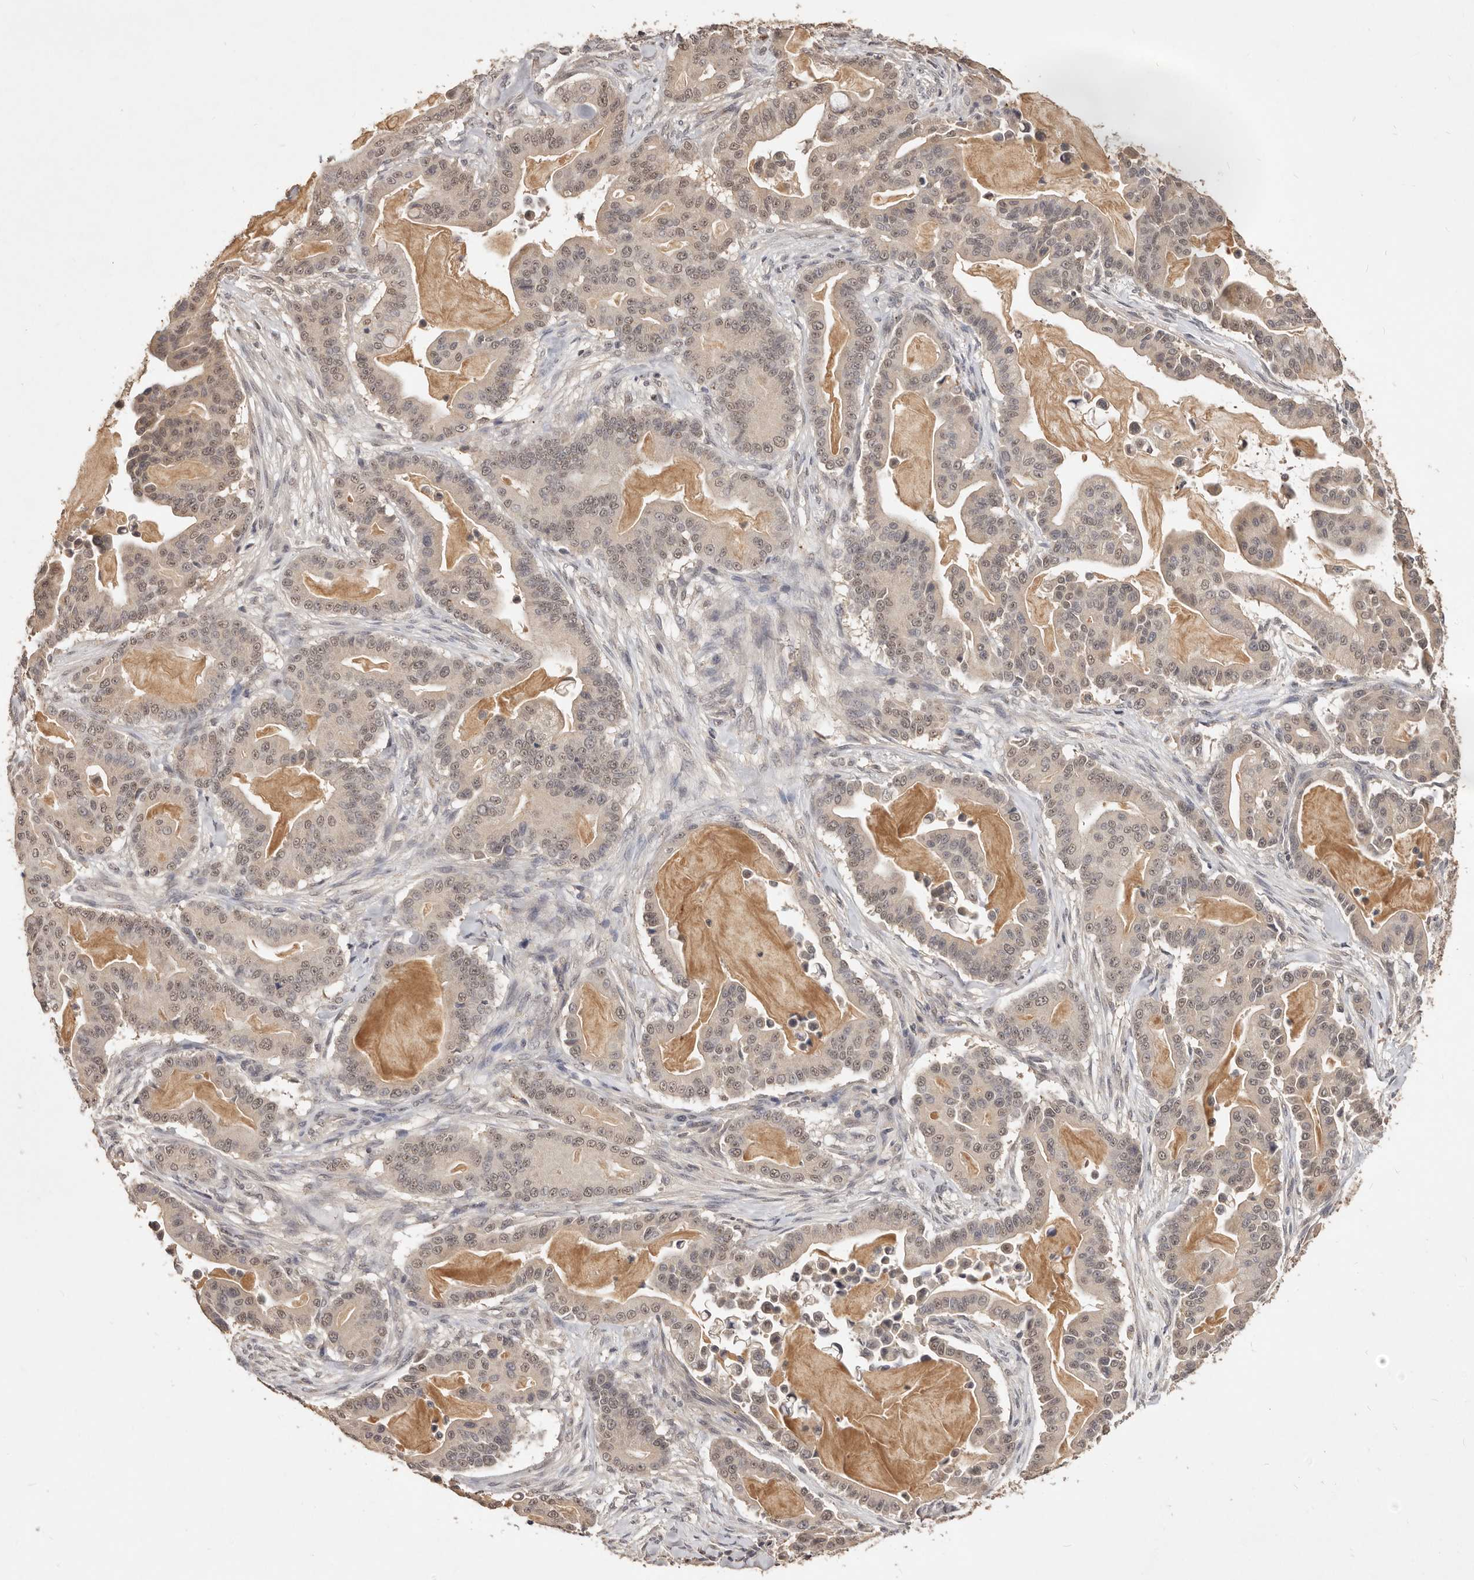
{"staining": {"intensity": "weak", "quantity": ">75%", "location": "cytoplasmic/membranous,nuclear"}, "tissue": "pancreatic cancer", "cell_type": "Tumor cells", "image_type": "cancer", "snomed": [{"axis": "morphology", "description": "Adenocarcinoma, NOS"}, {"axis": "topography", "description": "Pancreas"}], "caption": "This is a micrograph of IHC staining of pancreatic cancer (adenocarcinoma), which shows weak positivity in the cytoplasmic/membranous and nuclear of tumor cells.", "gene": "TSPAN13", "patient": {"sex": "male", "age": 63}}